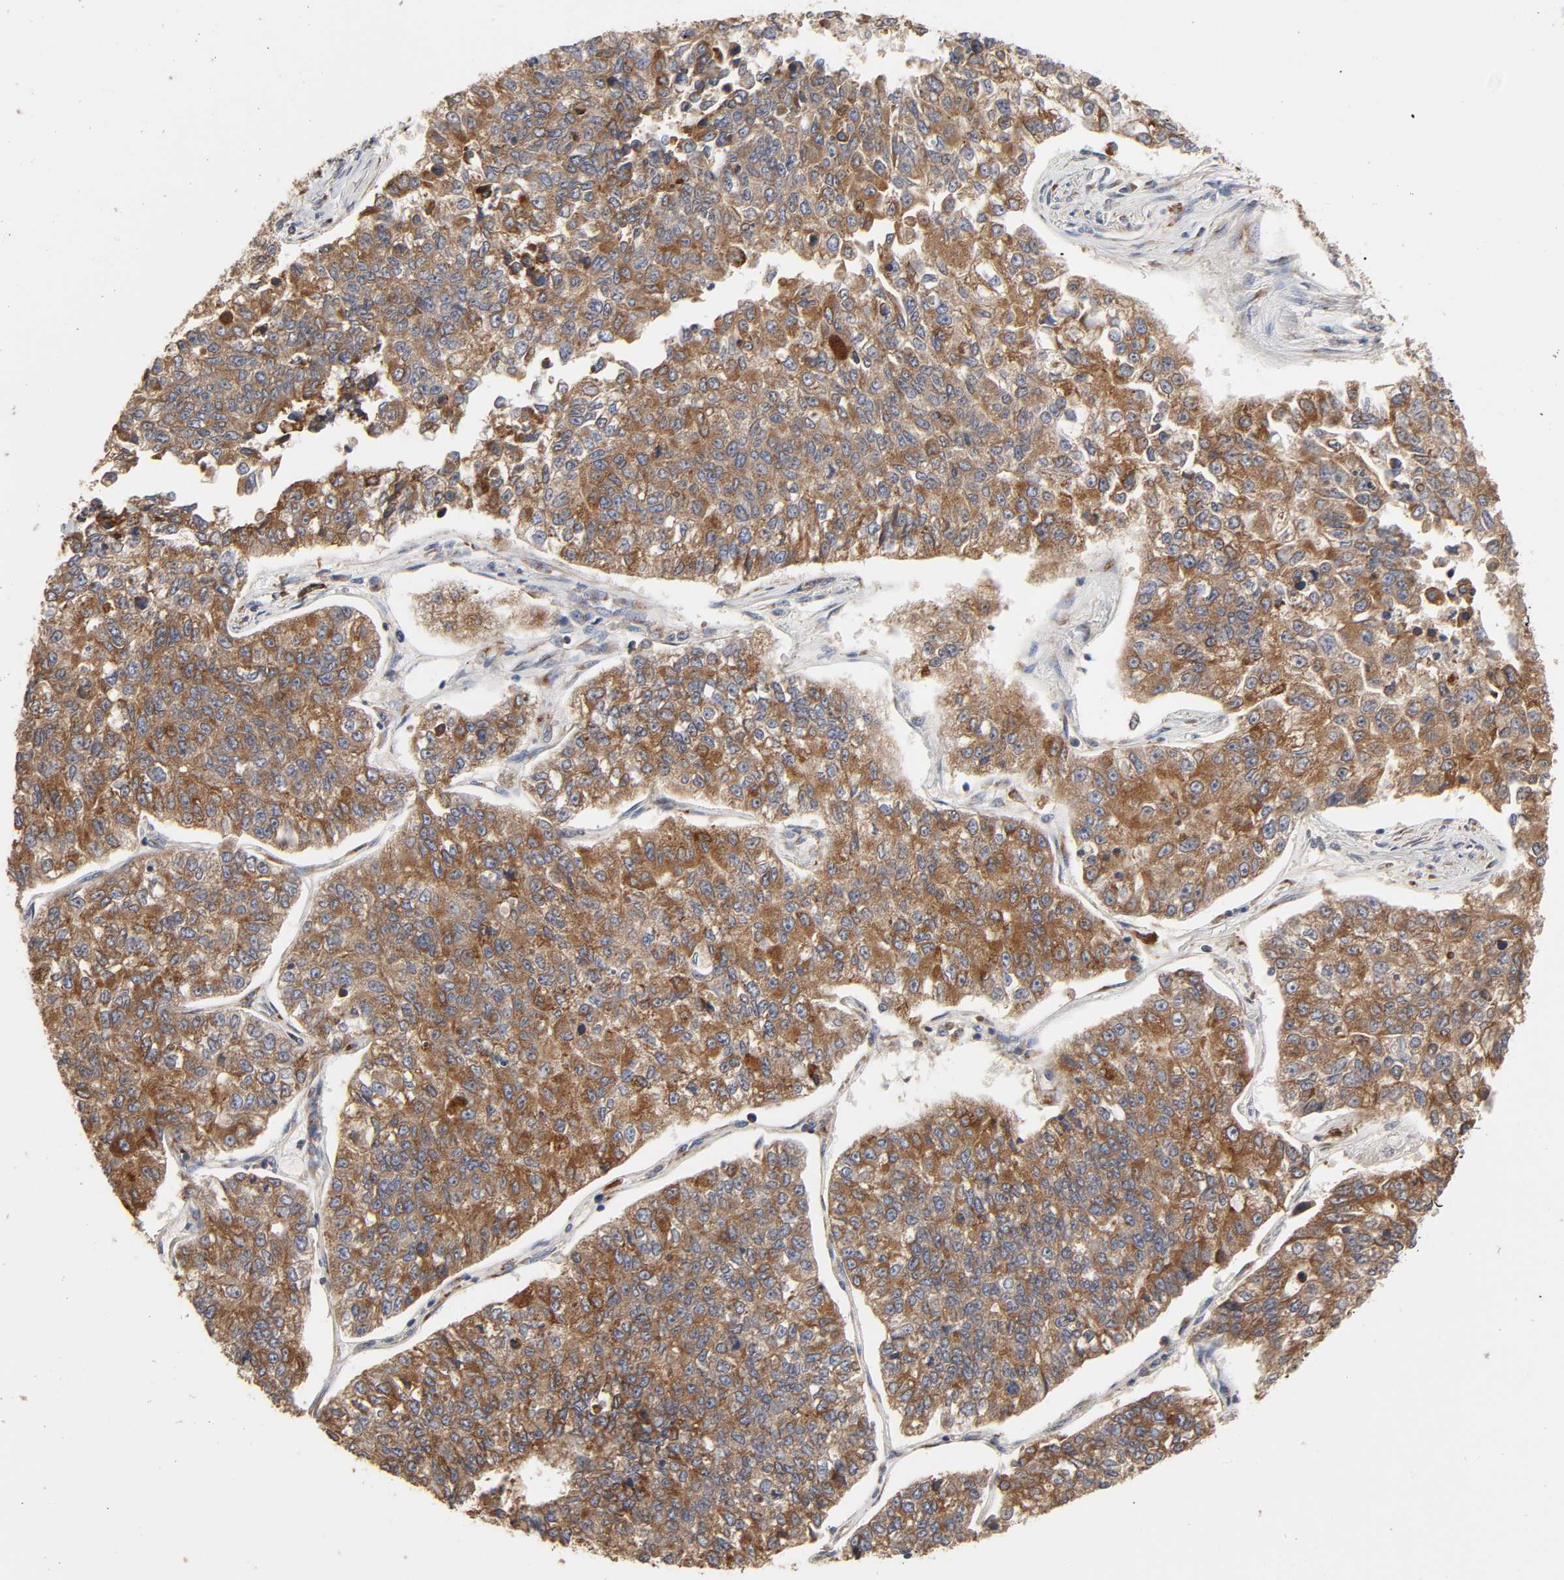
{"staining": {"intensity": "moderate", "quantity": ">75%", "location": "cytoplasmic/membranous"}, "tissue": "lung cancer", "cell_type": "Tumor cells", "image_type": "cancer", "snomed": [{"axis": "morphology", "description": "Adenocarcinoma, NOS"}, {"axis": "topography", "description": "Lung"}], "caption": "This is an image of IHC staining of lung cancer (adenocarcinoma), which shows moderate expression in the cytoplasmic/membranous of tumor cells.", "gene": "GNPTG", "patient": {"sex": "male", "age": 49}}